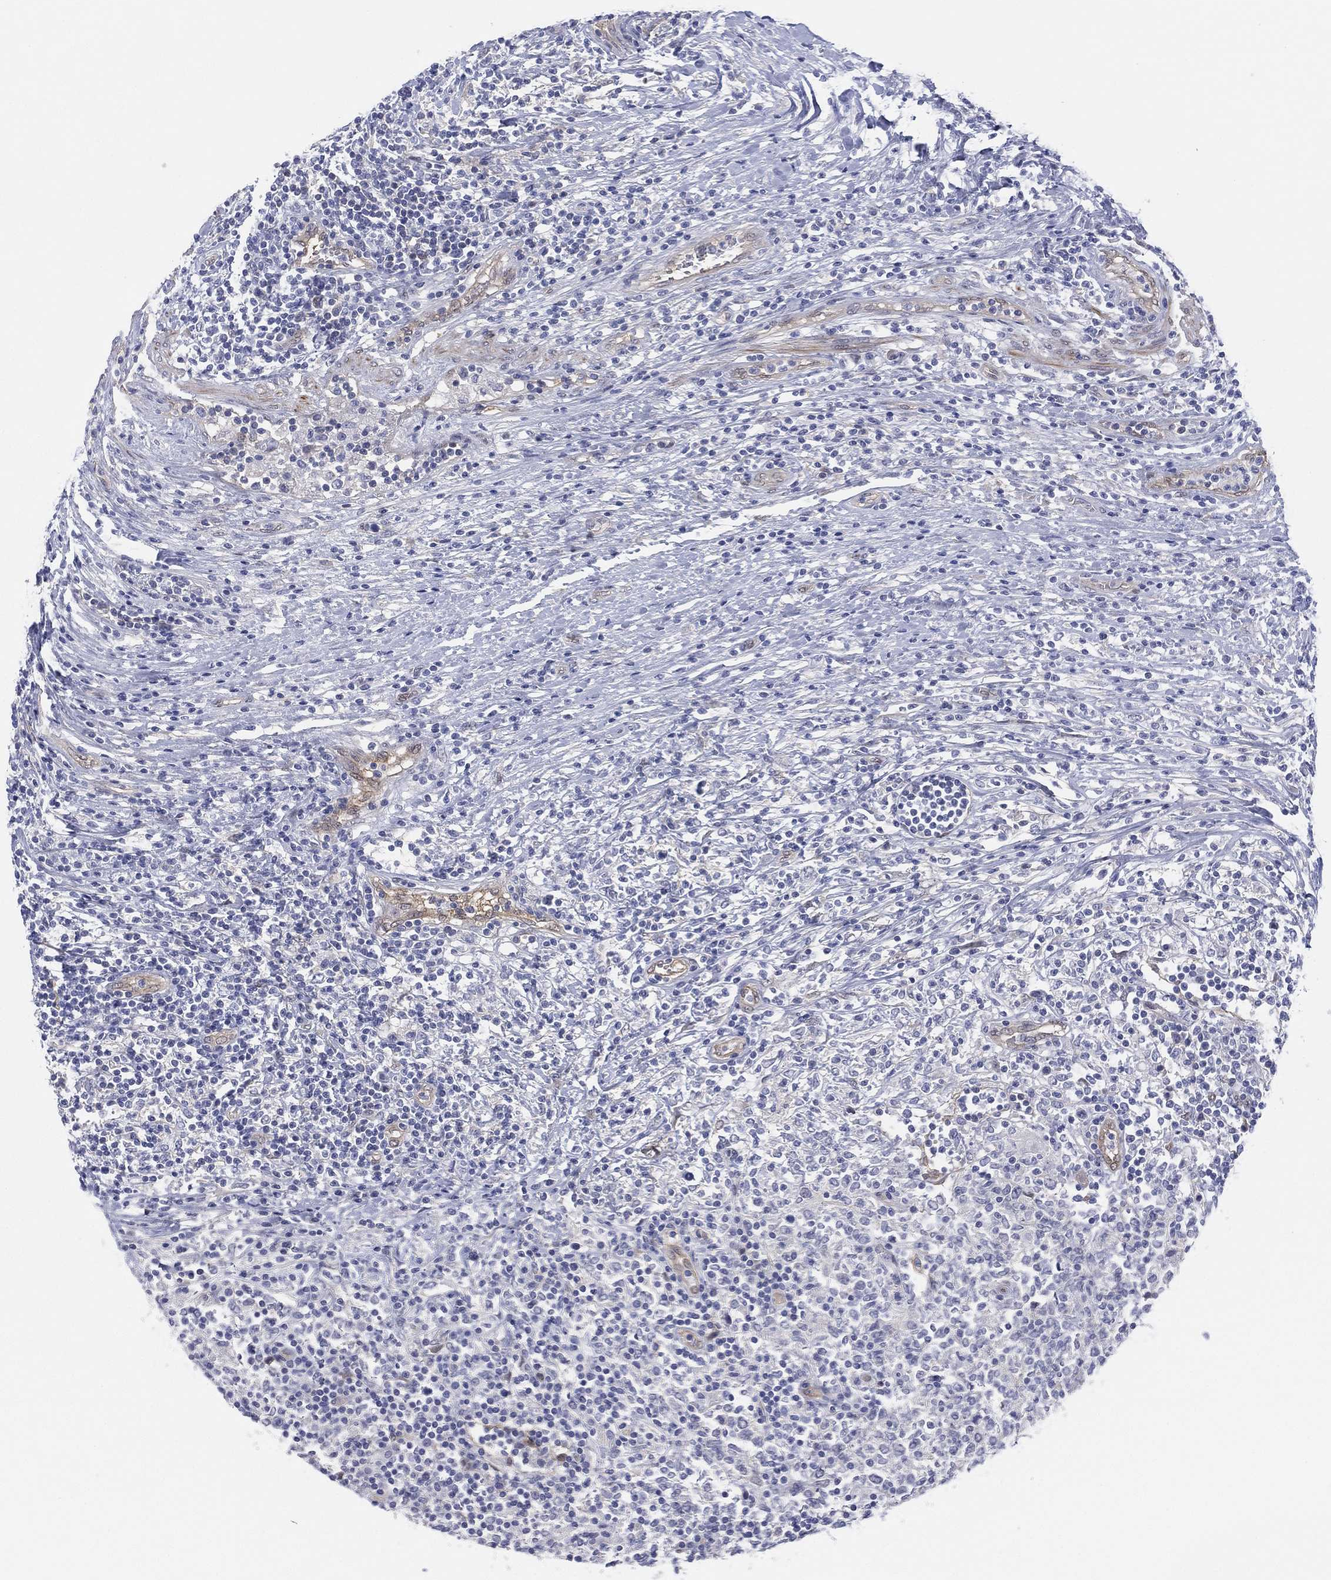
{"staining": {"intensity": "negative", "quantity": "none", "location": "none"}, "tissue": "lymphoma", "cell_type": "Tumor cells", "image_type": "cancer", "snomed": [{"axis": "morphology", "description": "Malignant lymphoma, non-Hodgkin's type, High grade"}, {"axis": "topography", "description": "Lymph node"}], "caption": "Tumor cells show no significant expression in malignant lymphoma, non-Hodgkin's type (high-grade).", "gene": "DDAH1", "patient": {"sex": "female", "age": 84}}